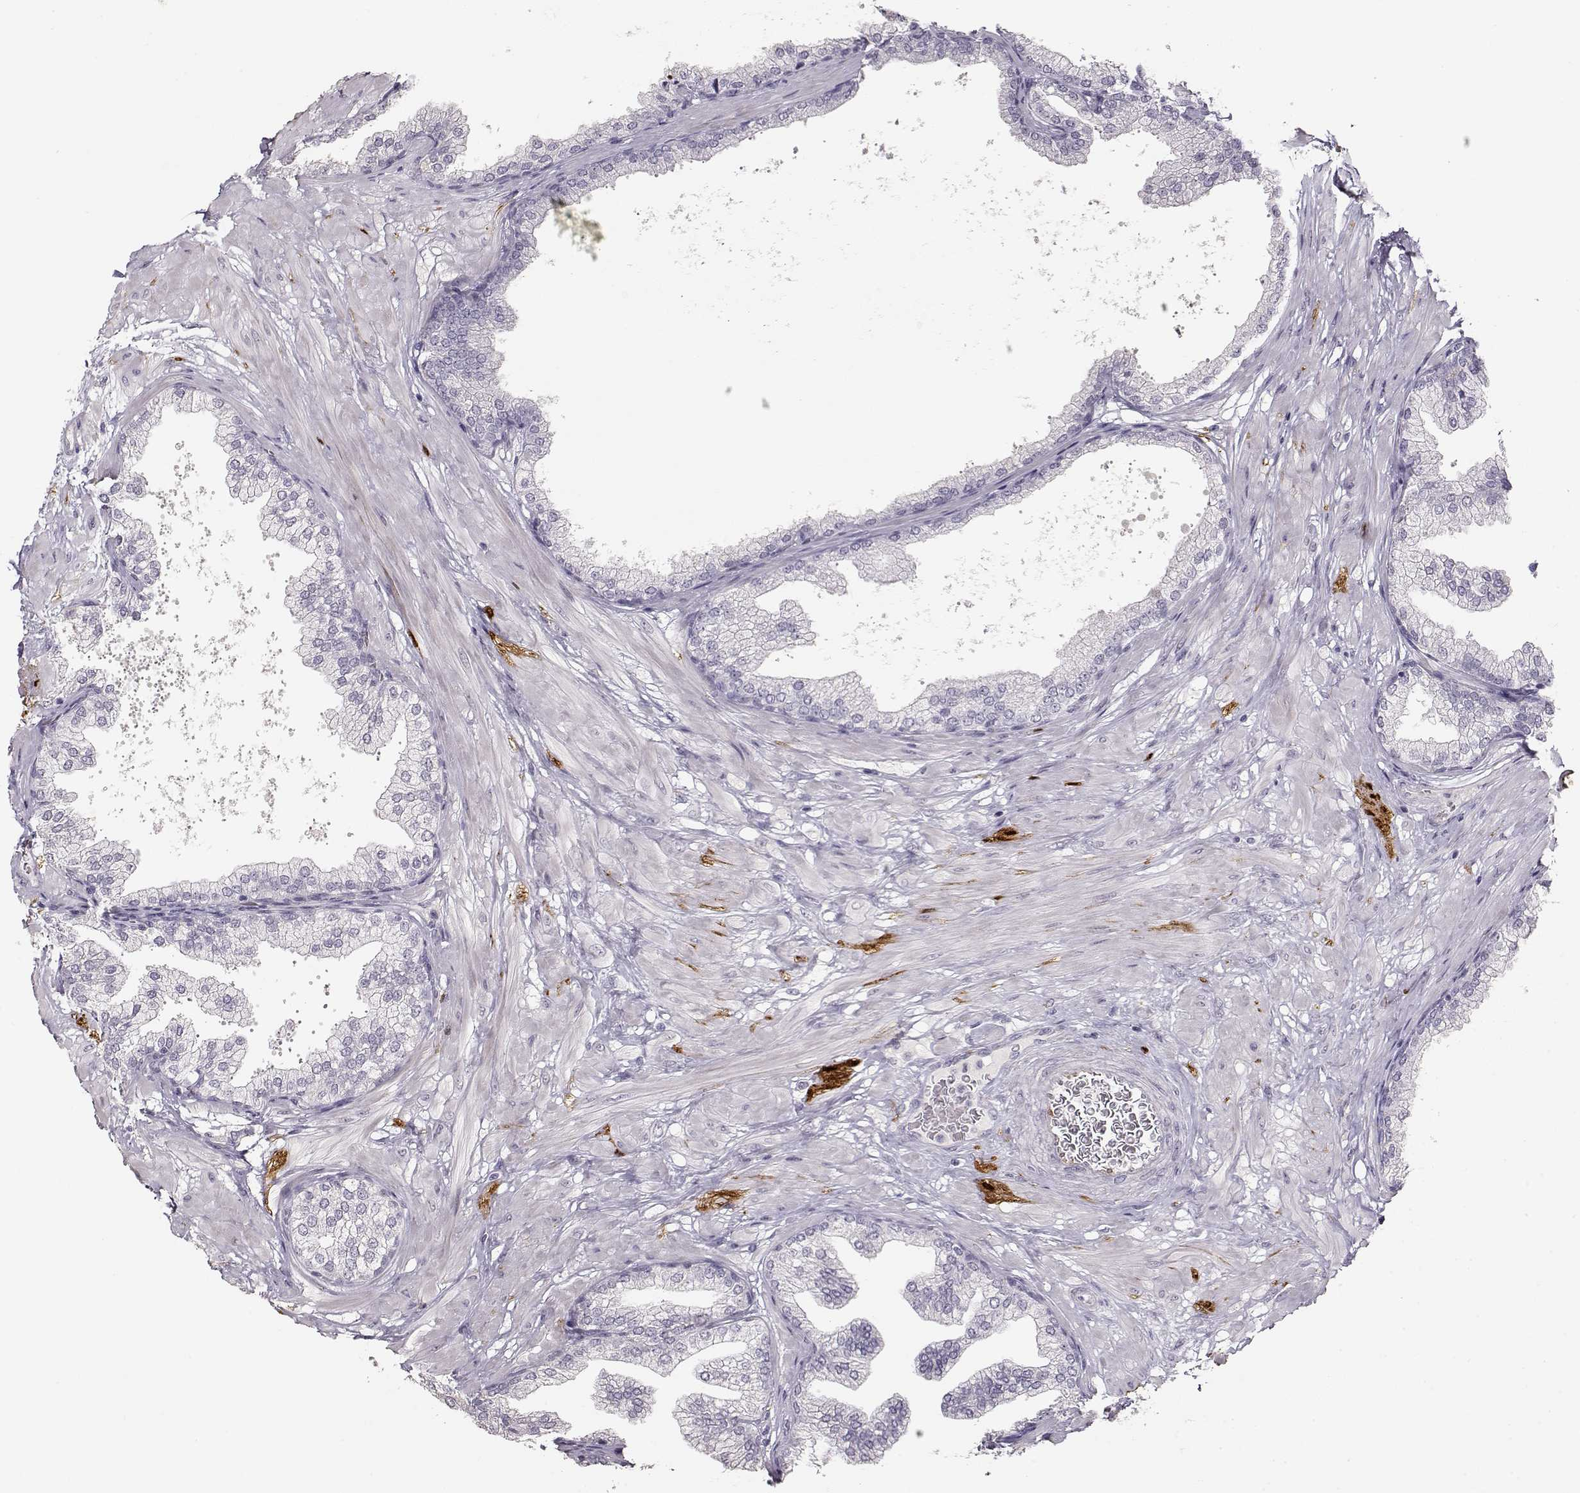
{"staining": {"intensity": "negative", "quantity": "none", "location": "none"}, "tissue": "prostate", "cell_type": "Glandular cells", "image_type": "normal", "snomed": [{"axis": "morphology", "description": "Normal tissue, NOS"}, {"axis": "topography", "description": "Prostate"}], "caption": "Immunohistochemical staining of normal human prostate demonstrates no significant staining in glandular cells.", "gene": "S100B", "patient": {"sex": "male", "age": 37}}